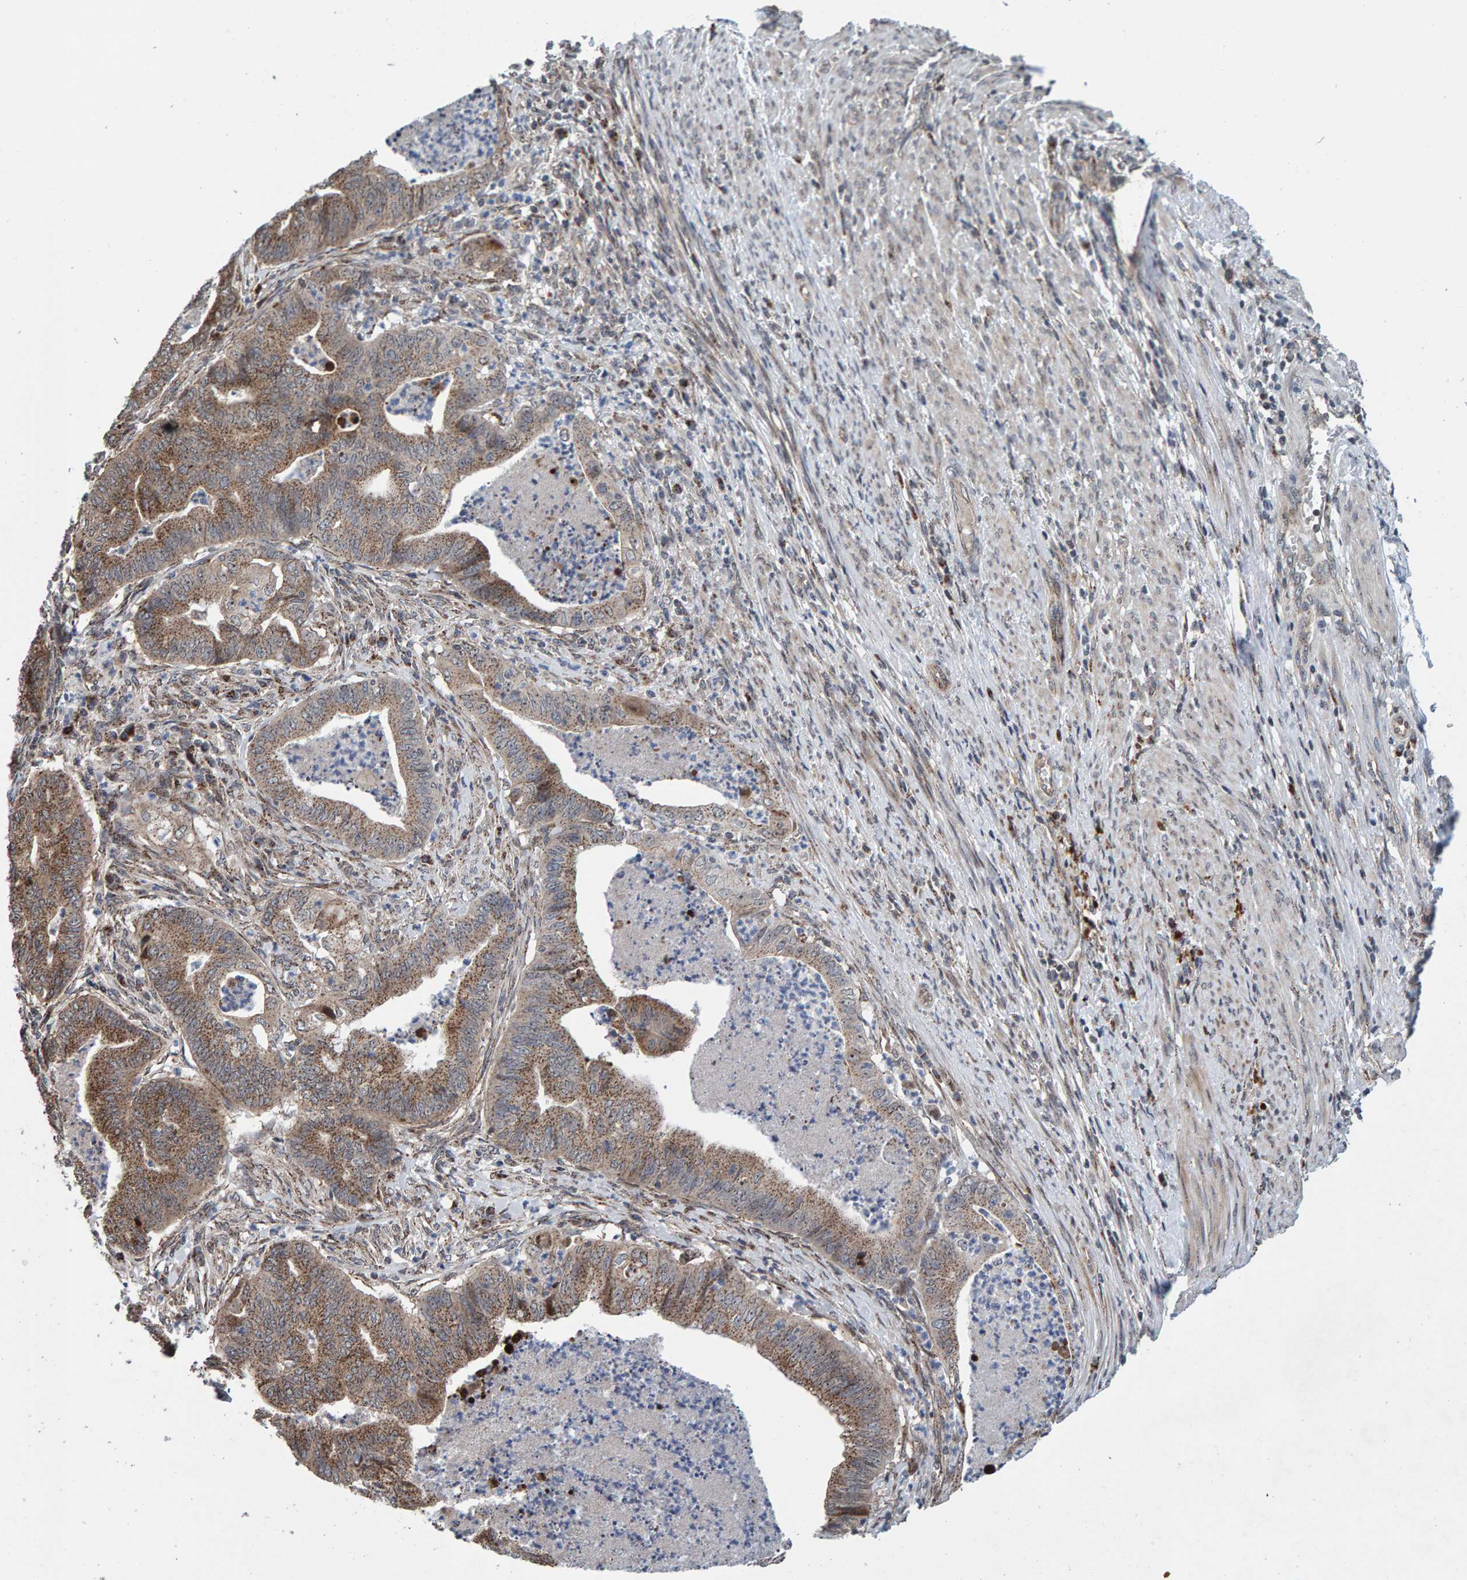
{"staining": {"intensity": "moderate", "quantity": ">75%", "location": "cytoplasmic/membranous"}, "tissue": "endometrial cancer", "cell_type": "Tumor cells", "image_type": "cancer", "snomed": [{"axis": "morphology", "description": "Polyp, NOS"}, {"axis": "morphology", "description": "Adenocarcinoma, NOS"}, {"axis": "morphology", "description": "Adenoma, NOS"}, {"axis": "topography", "description": "Endometrium"}], "caption": "A high-resolution photomicrograph shows immunohistochemistry (IHC) staining of adenocarcinoma (endometrial), which demonstrates moderate cytoplasmic/membranous expression in about >75% of tumor cells. (DAB (3,3'-diaminobenzidine) IHC with brightfield microscopy, high magnification).", "gene": "CCDC25", "patient": {"sex": "female", "age": 79}}